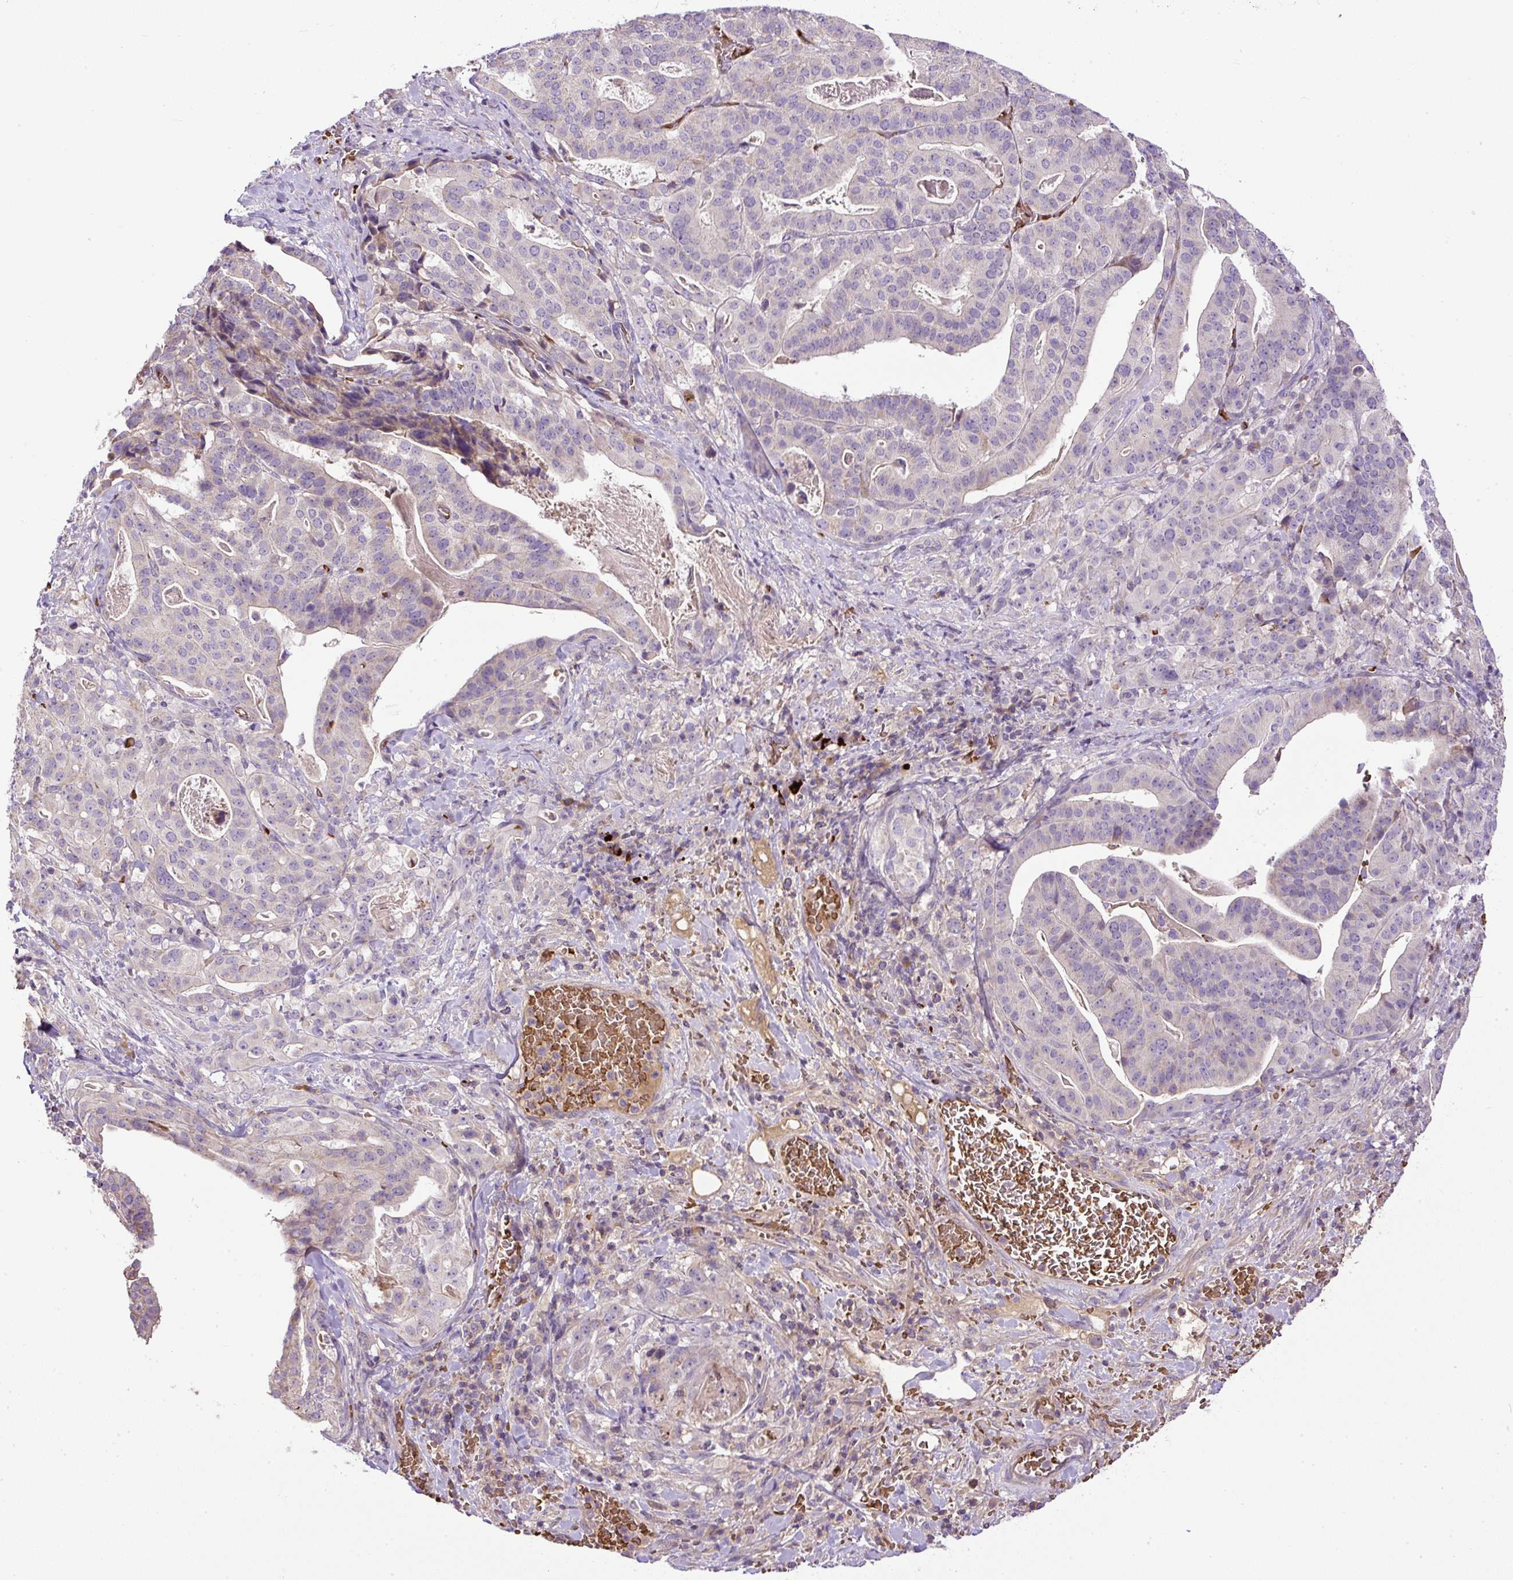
{"staining": {"intensity": "negative", "quantity": "none", "location": "none"}, "tissue": "stomach cancer", "cell_type": "Tumor cells", "image_type": "cancer", "snomed": [{"axis": "morphology", "description": "Adenocarcinoma, NOS"}, {"axis": "topography", "description": "Stomach"}], "caption": "This is an immunohistochemistry image of human stomach cancer (adenocarcinoma). There is no expression in tumor cells.", "gene": "CXCL13", "patient": {"sex": "male", "age": 48}}